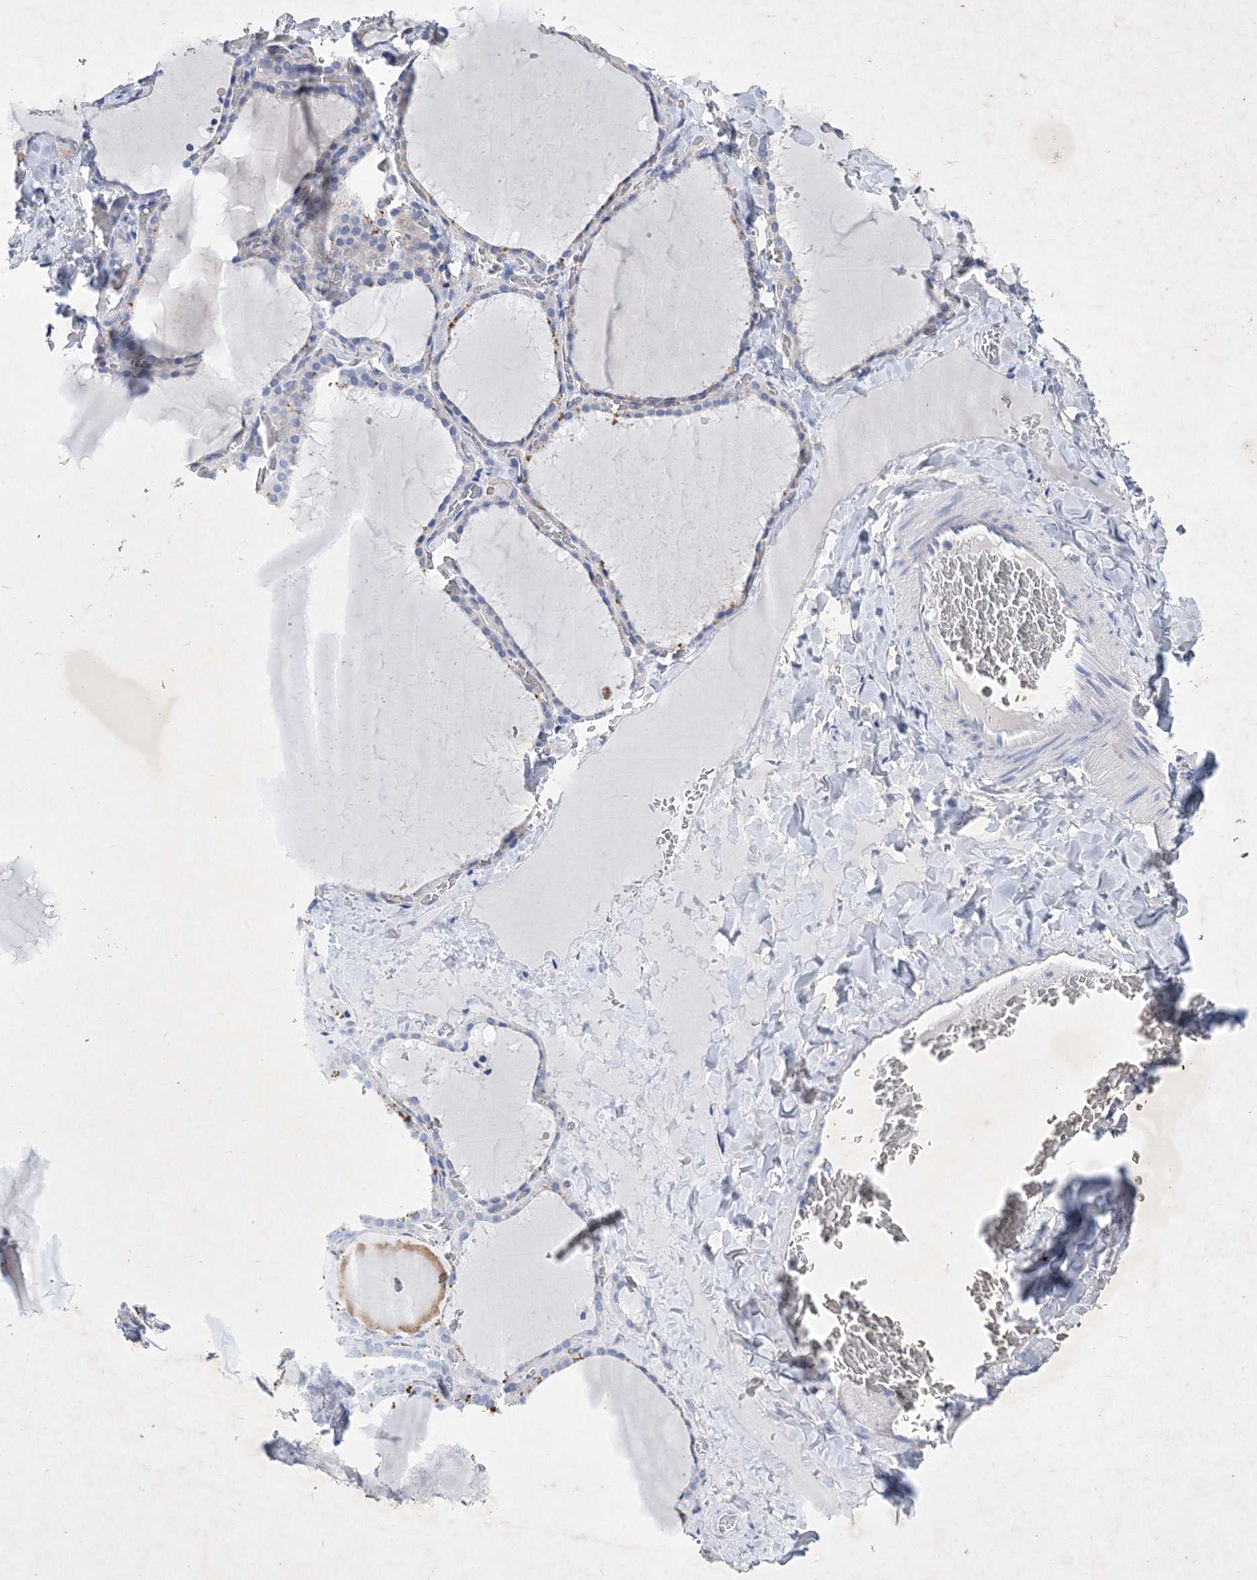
{"staining": {"intensity": "negative", "quantity": "none", "location": "none"}, "tissue": "thyroid gland", "cell_type": "Glandular cells", "image_type": "normal", "snomed": [{"axis": "morphology", "description": "Normal tissue, NOS"}, {"axis": "topography", "description": "Thyroid gland"}], "caption": "Immunohistochemistry of benign human thyroid gland reveals no positivity in glandular cells.", "gene": "GPN1", "patient": {"sex": "female", "age": 22}}